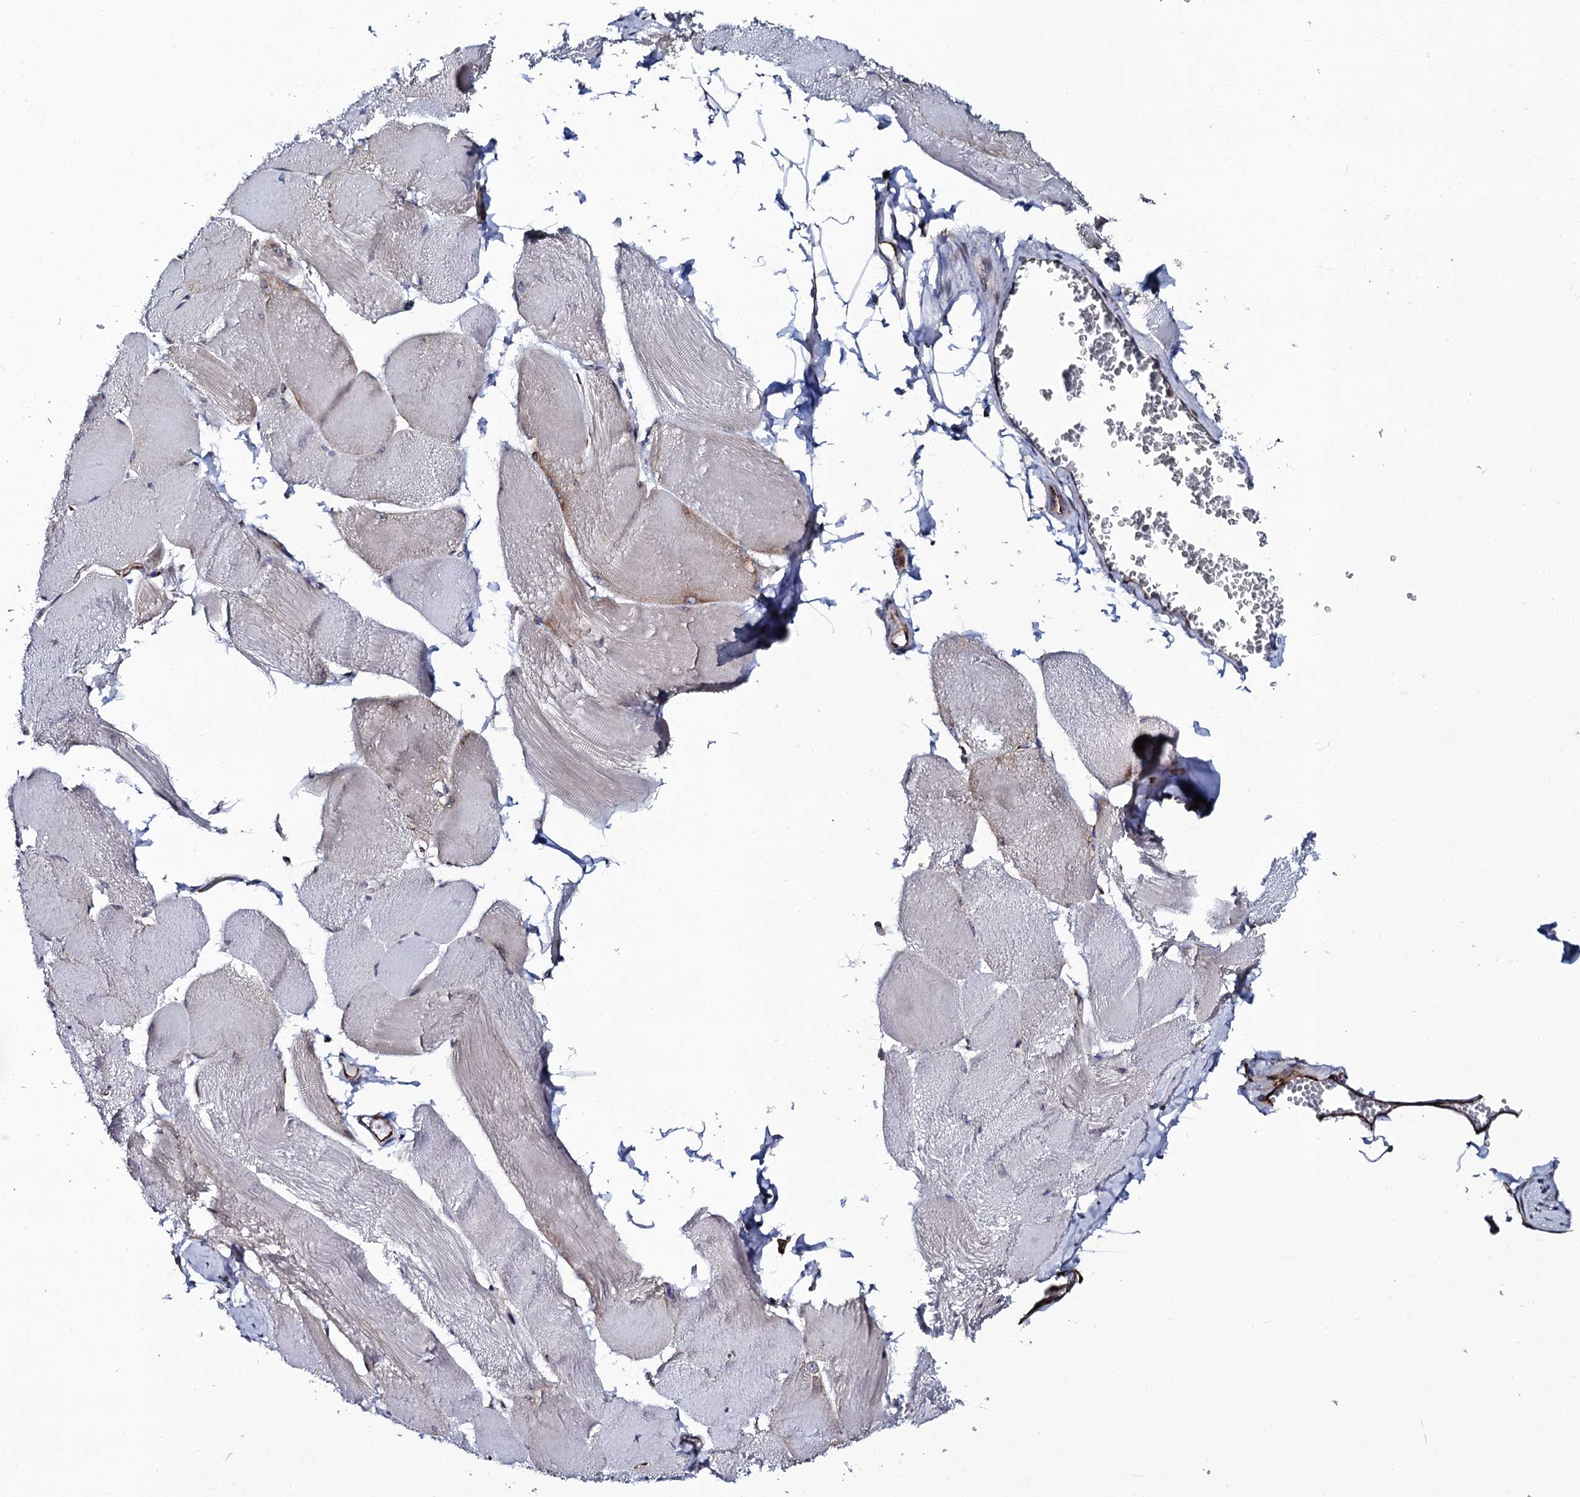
{"staining": {"intensity": "moderate", "quantity": "<25%", "location": "cytoplasmic/membranous"}, "tissue": "skeletal muscle", "cell_type": "Myocytes", "image_type": "normal", "snomed": [{"axis": "morphology", "description": "Normal tissue, NOS"}, {"axis": "morphology", "description": "Basal cell carcinoma"}, {"axis": "topography", "description": "Skeletal muscle"}], "caption": "A brown stain shows moderate cytoplasmic/membranous expression of a protein in myocytes of benign skeletal muscle.", "gene": "SPTY2D1", "patient": {"sex": "female", "age": 64}}